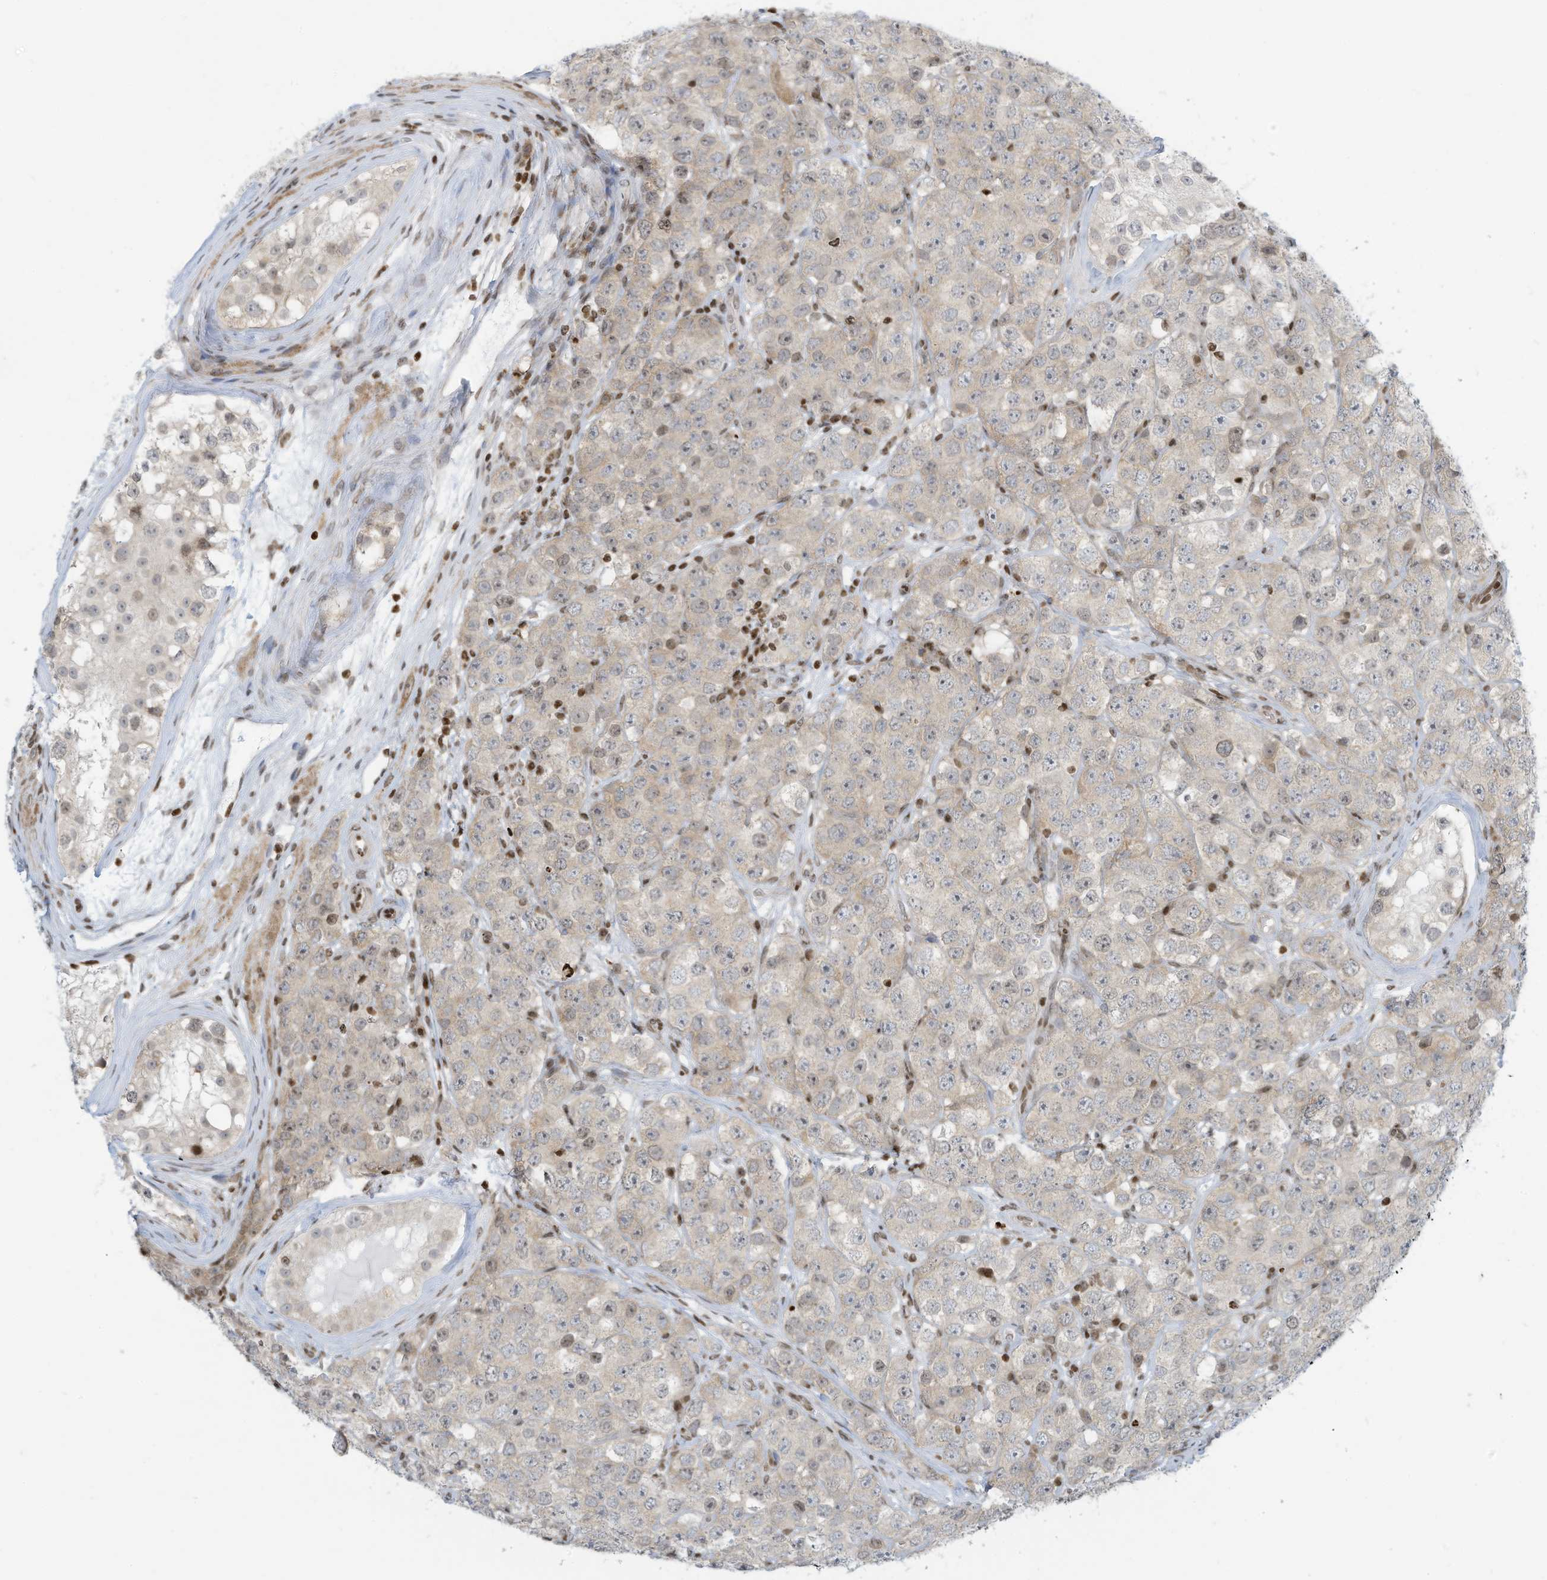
{"staining": {"intensity": "negative", "quantity": "none", "location": "none"}, "tissue": "testis cancer", "cell_type": "Tumor cells", "image_type": "cancer", "snomed": [{"axis": "morphology", "description": "Seminoma, NOS"}, {"axis": "topography", "description": "Testis"}], "caption": "High power microscopy histopathology image of an immunohistochemistry photomicrograph of testis cancer, revealing no significant expression in tumor cells. (Stains: DAB (3,3'-diaminobenzidine) immunohistochemistry (IHC) with hematoxylin counter stain, Microscopy: brightfield microscopy at high magnification).", "gene": "ADI1", "patient": {"sex": "male", "age": 28}}